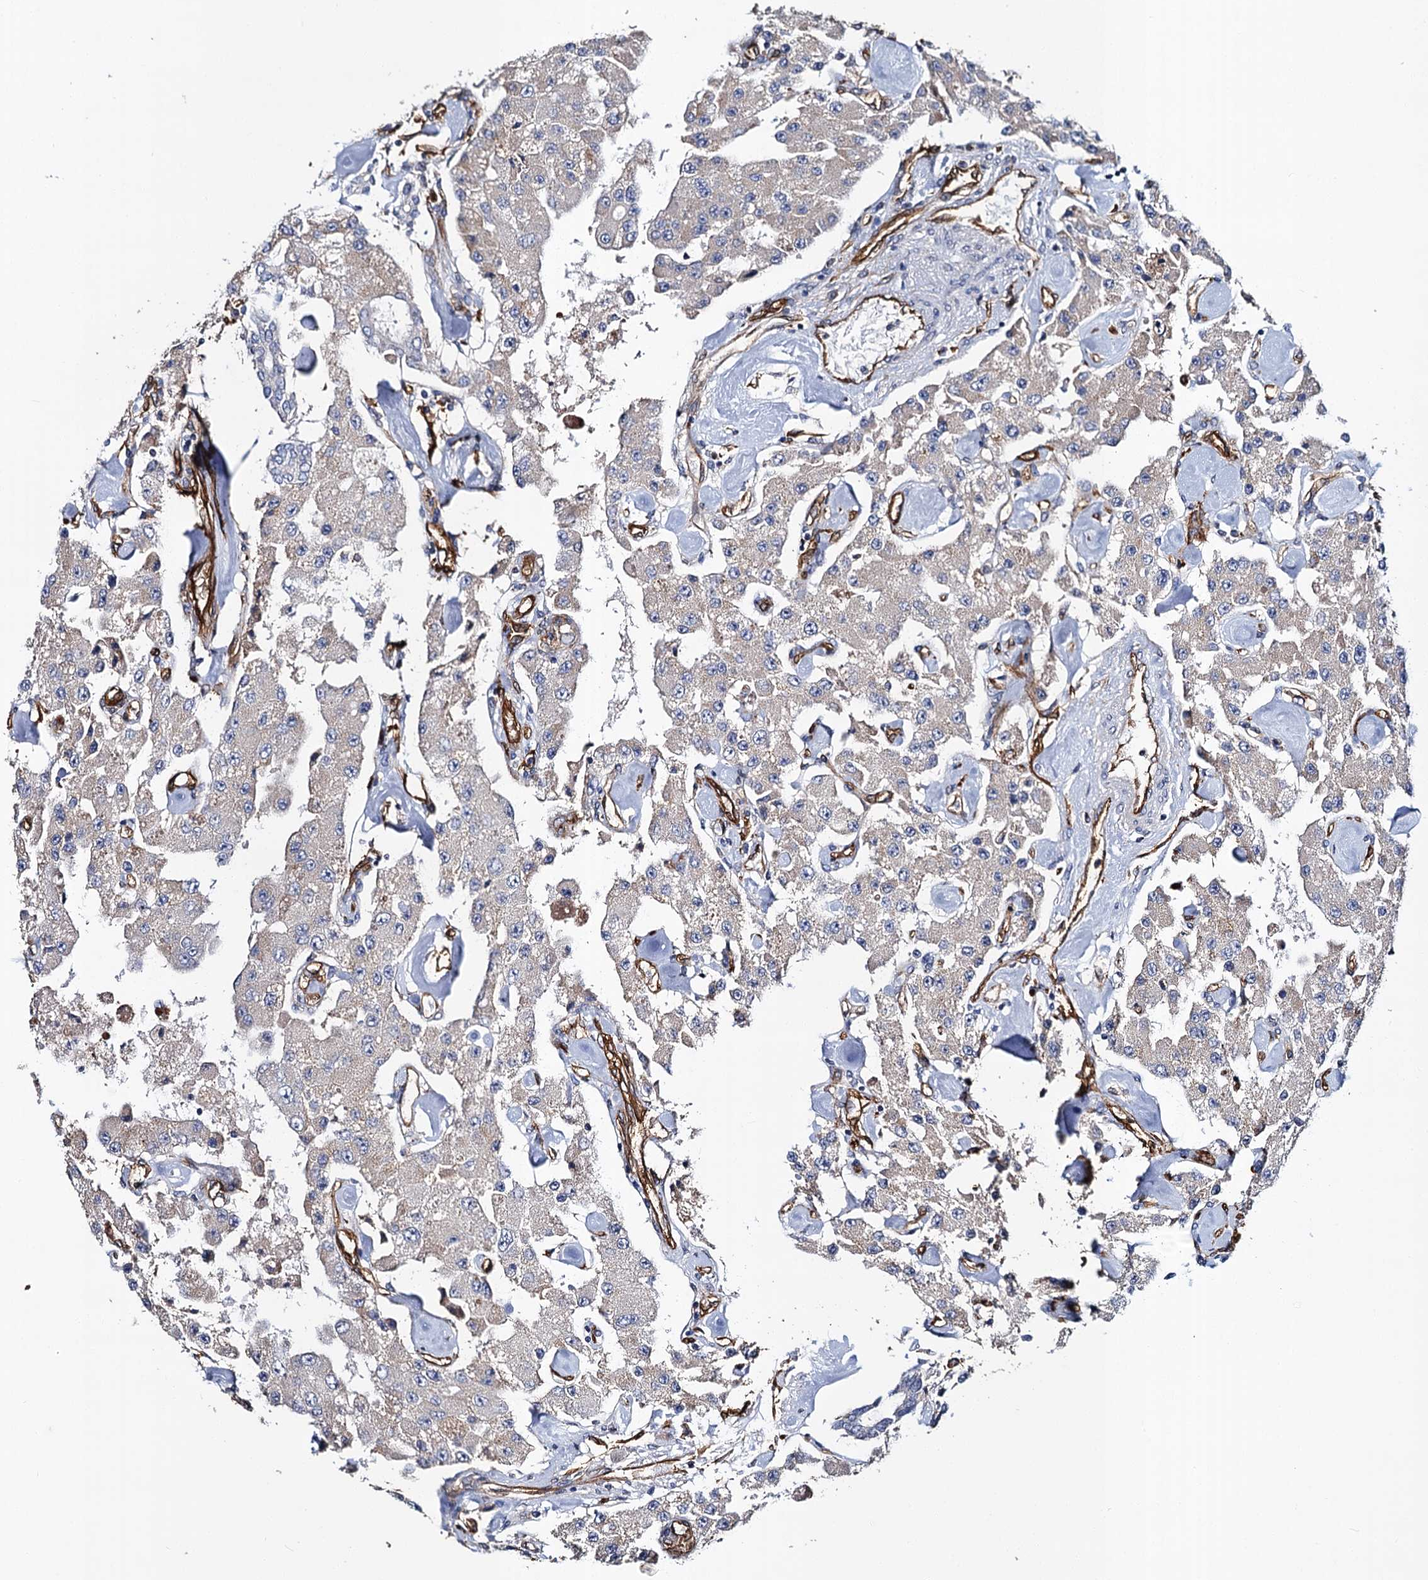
{"staining": {"intensity": "weak", "quantity": ">75%", "location": "cytoplasmic/membranous"}, "tissue": "carcinoid", "cell_type": "Tumor cells", "image_type": "cancer", "snomed": [{"axis": "morphology", "description": "Carcinoid, malignant, NOS"}, {"axis": "topography", "description": "Pancreas"}], "caption": "IHC photomicrograph of neoplastic tissue: human carcinoid (malignant) stained using immunohistochemistry demonstrates low levels of weak protein expression localized specifically in the cytoplasmic/membranous of tumor cells, appearing as a cytoplasmic/membranous brown color.", "gene": "CACNA1C", "patient": {"sex": "male", "age": 41}}